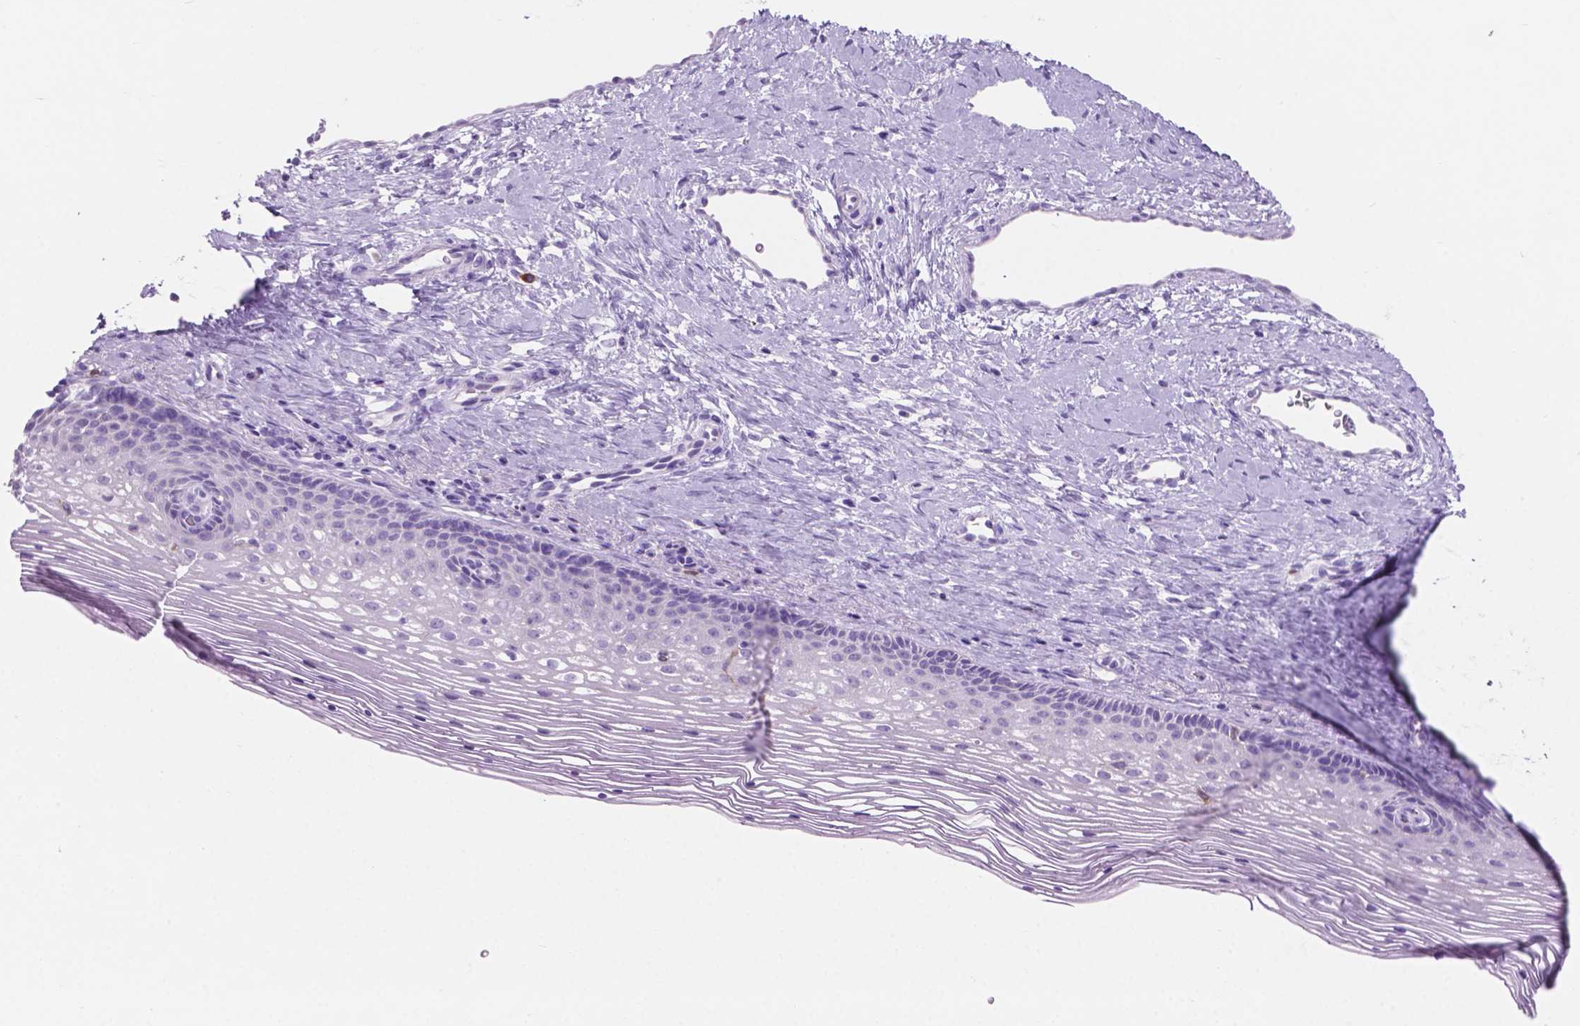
{"staining": {"intensity": "negative", "quantity": "none", "location": "none"}, "tissue": "cervix", "cell_type": "Glandular cells", "image_type": "normal", "snomed": [{"axis": "morphology", "description": "Normal tissue, NOS"}, {"axis": "topography", "description": "Cervix"}], "caption": "DAB (3,3'-diaminobenzidine) immunohistochemical staining of unremarkable cervix shows no significant expression in glandular cells.", "gene": "GRIN2B", "patient": {"sex": "female", "age": 34}}